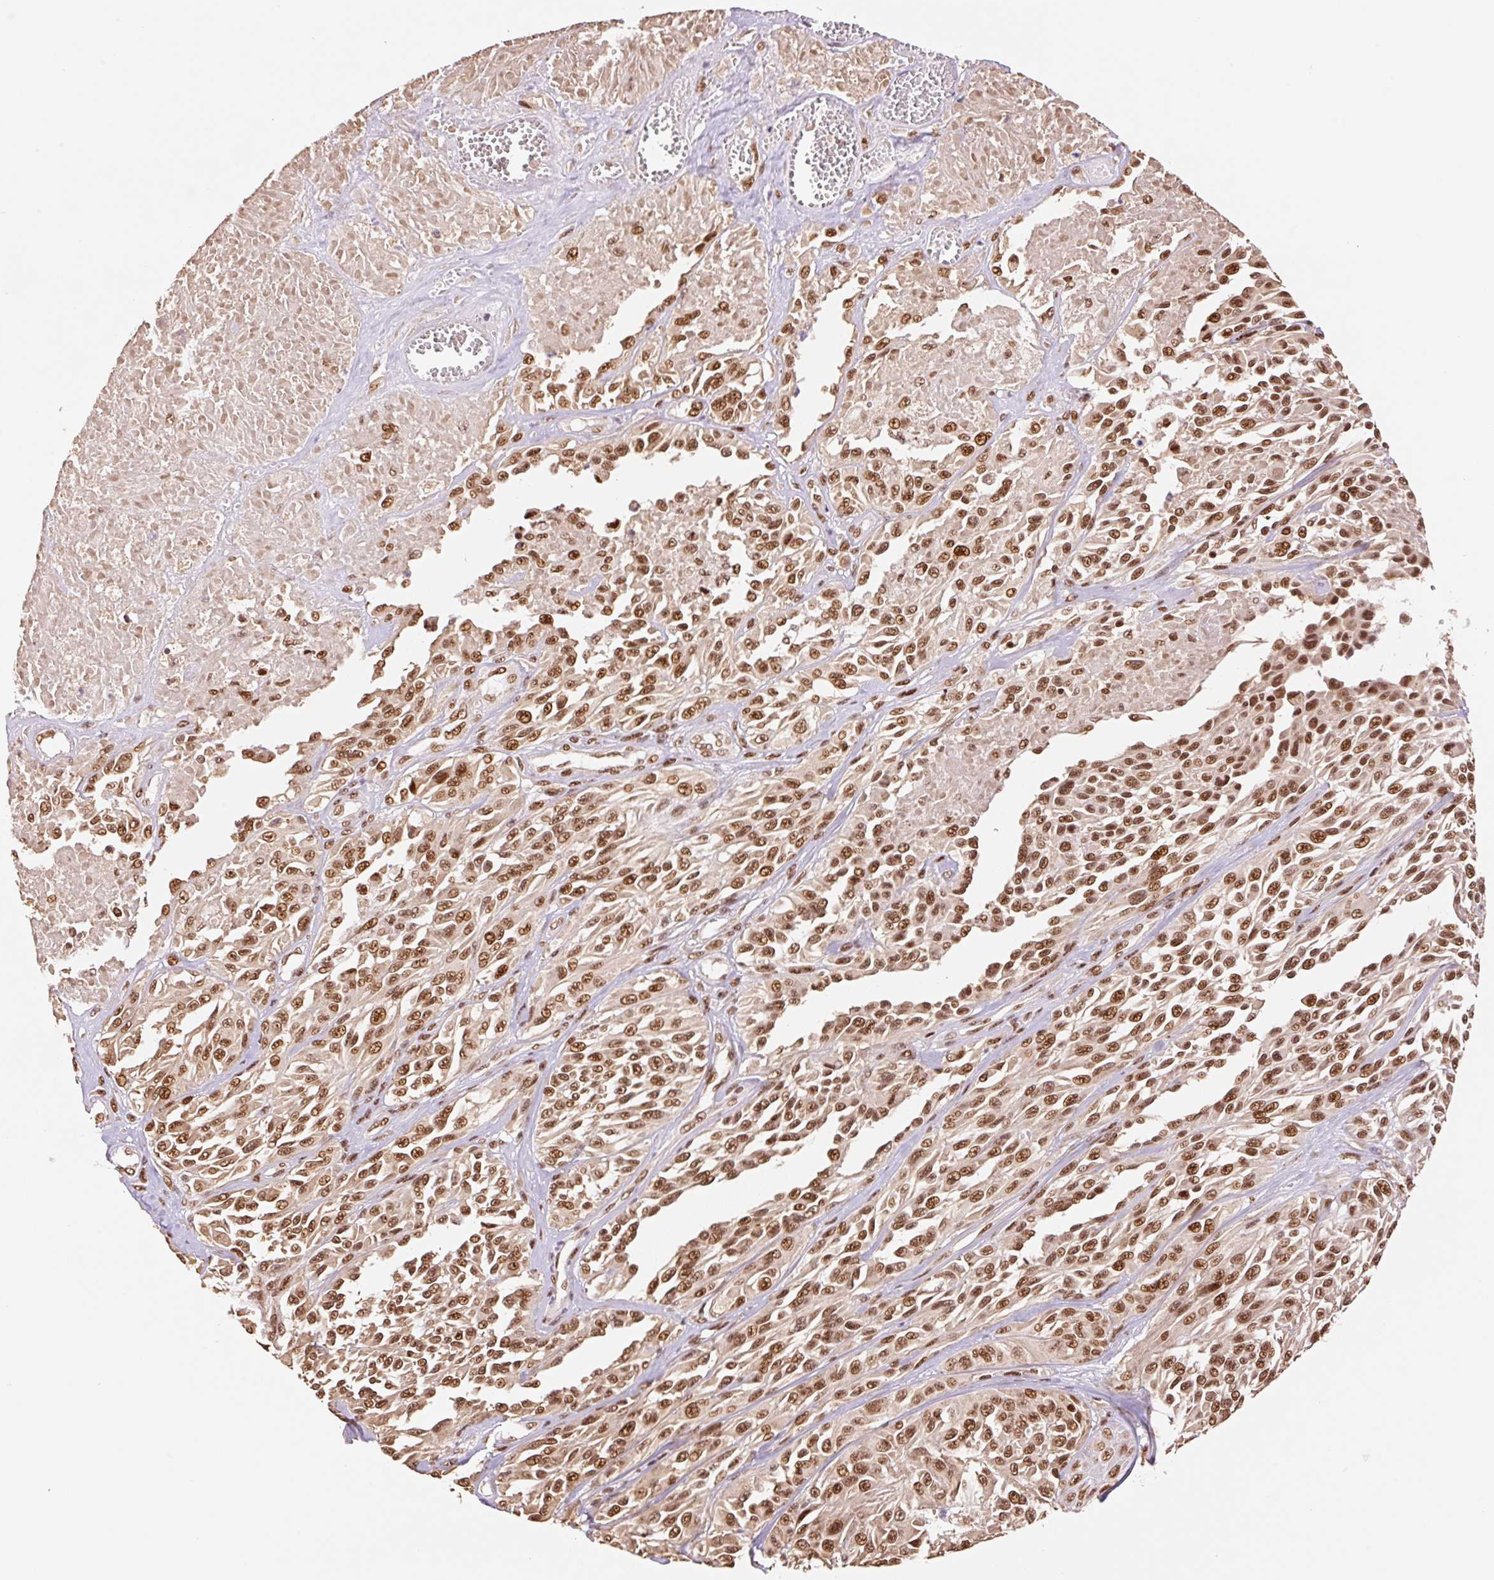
{"staining": {"intensity": "moderate", "quantity": ">75%", "location": "nuclear"}, "tissue": "melanoma", "cell_type": "Tumor cells", "image_type": "cancer", "snomed": [{"axis": "morphology", "description": "Malignant melanoma, NOS"}, {"axis": "topography", "description": "Skin"}], "caption": "IHC photomicrograph of neoplastic tissue: human melanoma stained using immunohistochemistry demonstrates medium levels of moderate protein expression localized specifically in the nuclear of tumor cells, appearing as a nuclear brown color.", "gene": "INTS8", "patient": {"sex": "male", "age": 94}}